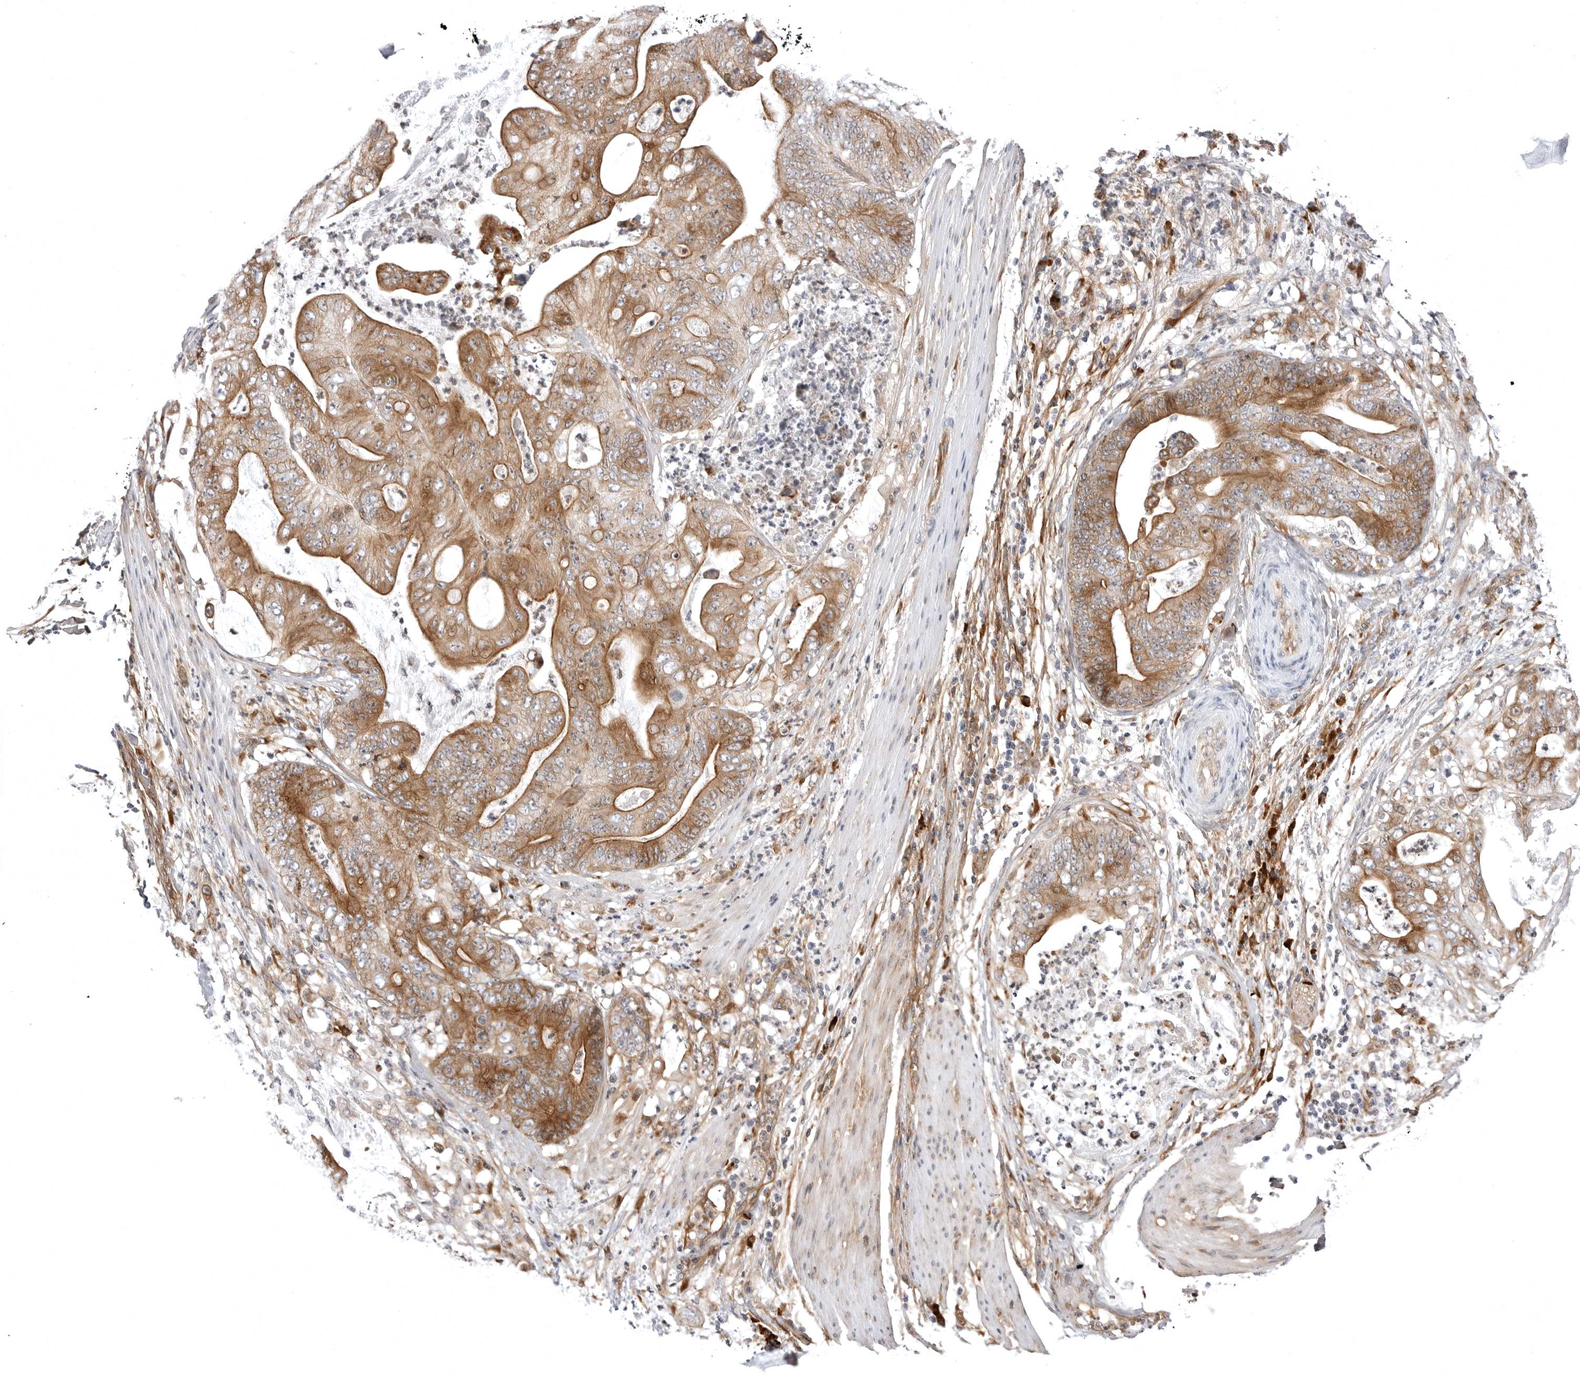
{"staining": {"intensity": "moderate", "quantity": ">75%", "location": "cytoplasmic/membranous"}, "tissue": "stomach cancer", "cell_type": "Tumor cells", "image_type": "cancer", "snomed": [{"axis": "morphology", "description": "Adenocarcinoma, NOS"}, {"axis": "topography", "description": "Stomach"}], "caption": "Tumor cells demonstrate medium levels of moderate cytoplasmic/membranous expression in approximately >75% of cells in stomach adenocarcinoma. (DAB IHC with brightfield microscopy, high magnification).", "gene": "ARL5A", "patient": {"sex": "female", "age": 73}}